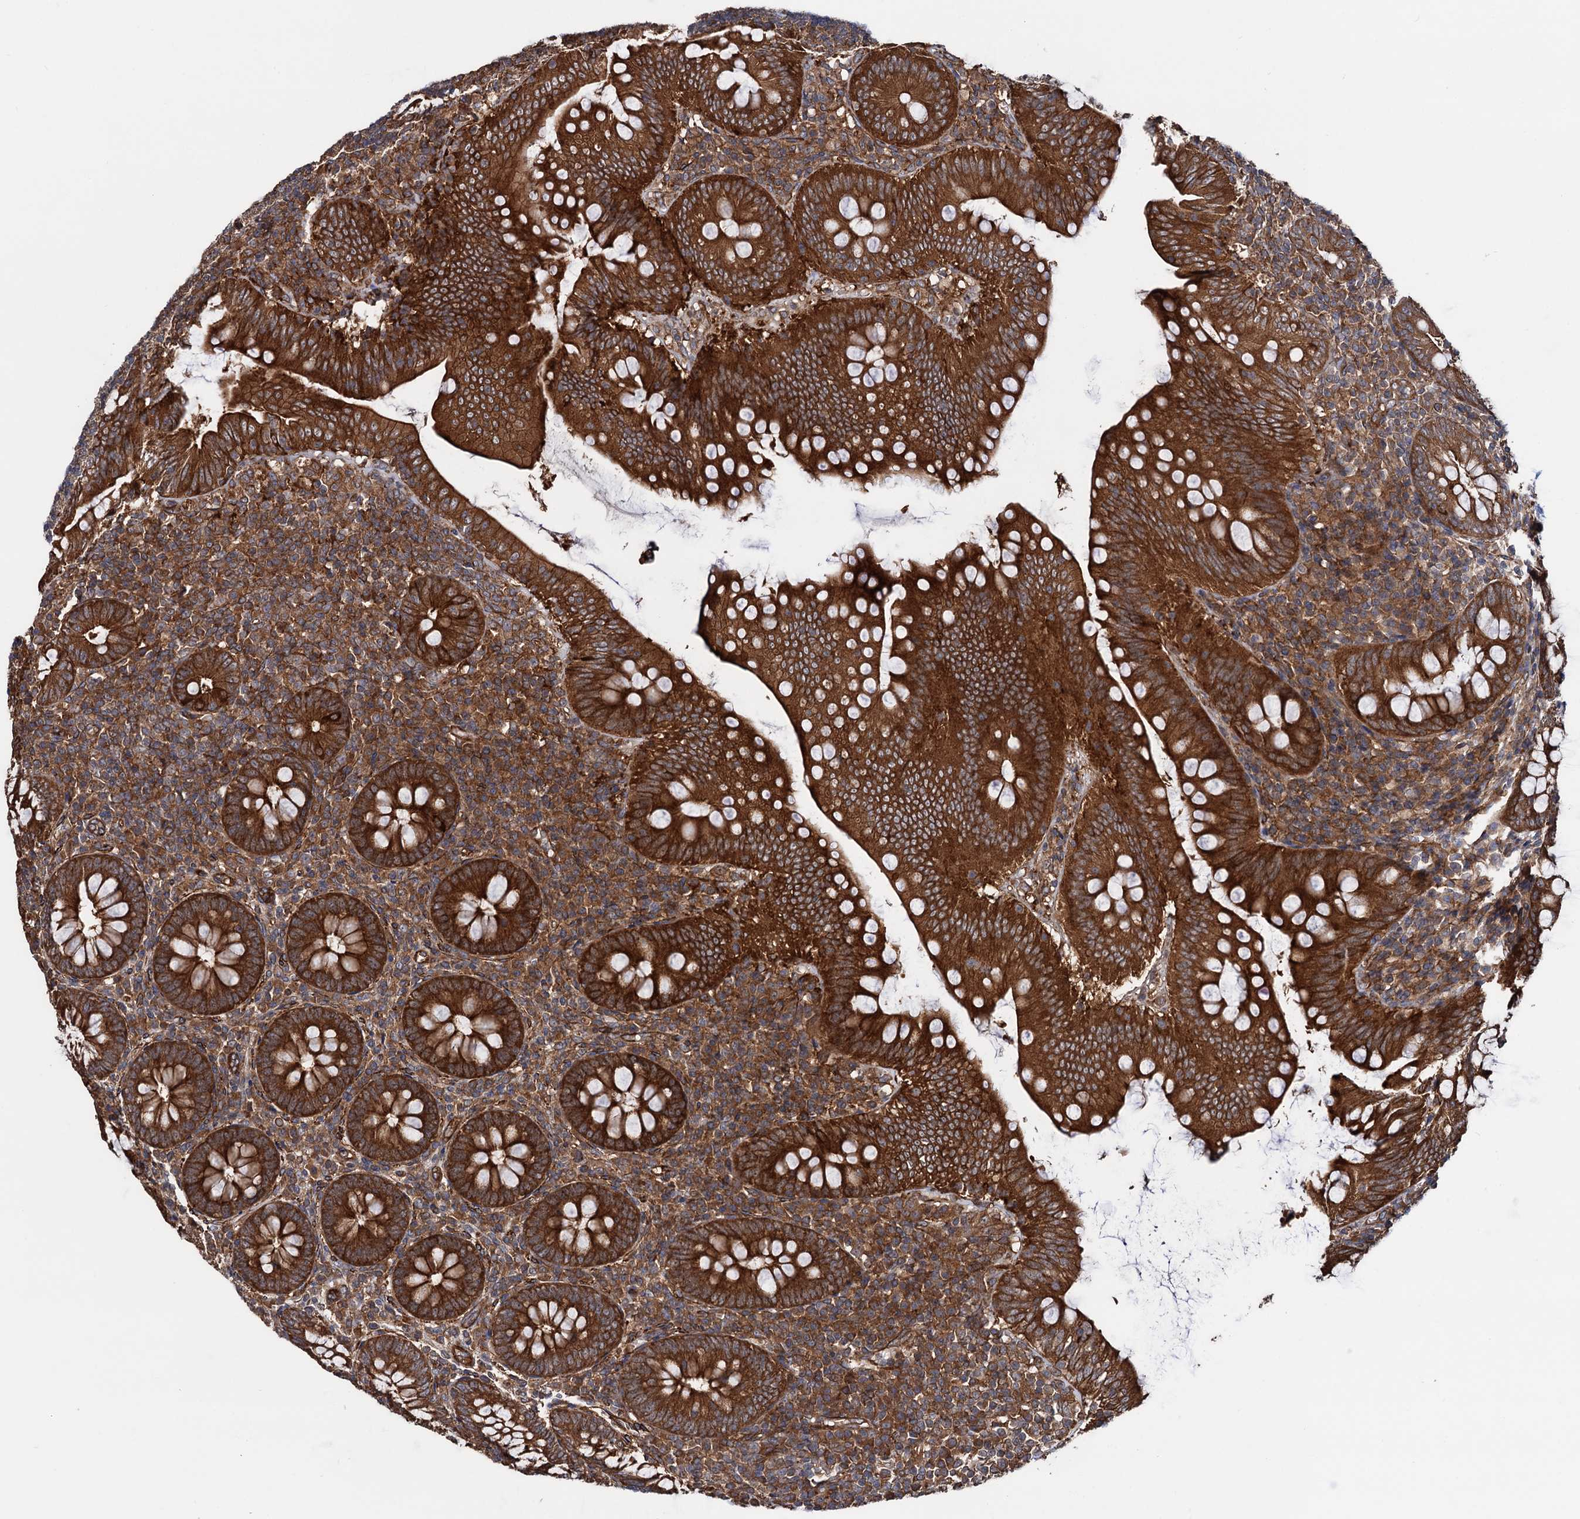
{"staining": {"intensity": "strong", "quantity": ">75%", "location": "cytoplasmic/membranous"}, "tissue": "appendix", "cell_type": "Glandular cells", "image_type": "normal", "snomed": [{"axis": "morphology", "description": "Normal tissue, NOS"}, {"axis": "topography", "description": "Appendix"}], "caption": "A brown stain shows strong cytoplasmic/membranous staining of a protein in glandular cells of unremarkable appendix. (DAB (3,3'-diaminobenzidine) = brown stain, brightfield microscopy at high magnification).", "gene": "ATP8B4", "patient": {"sex": "male", "age": 14}}